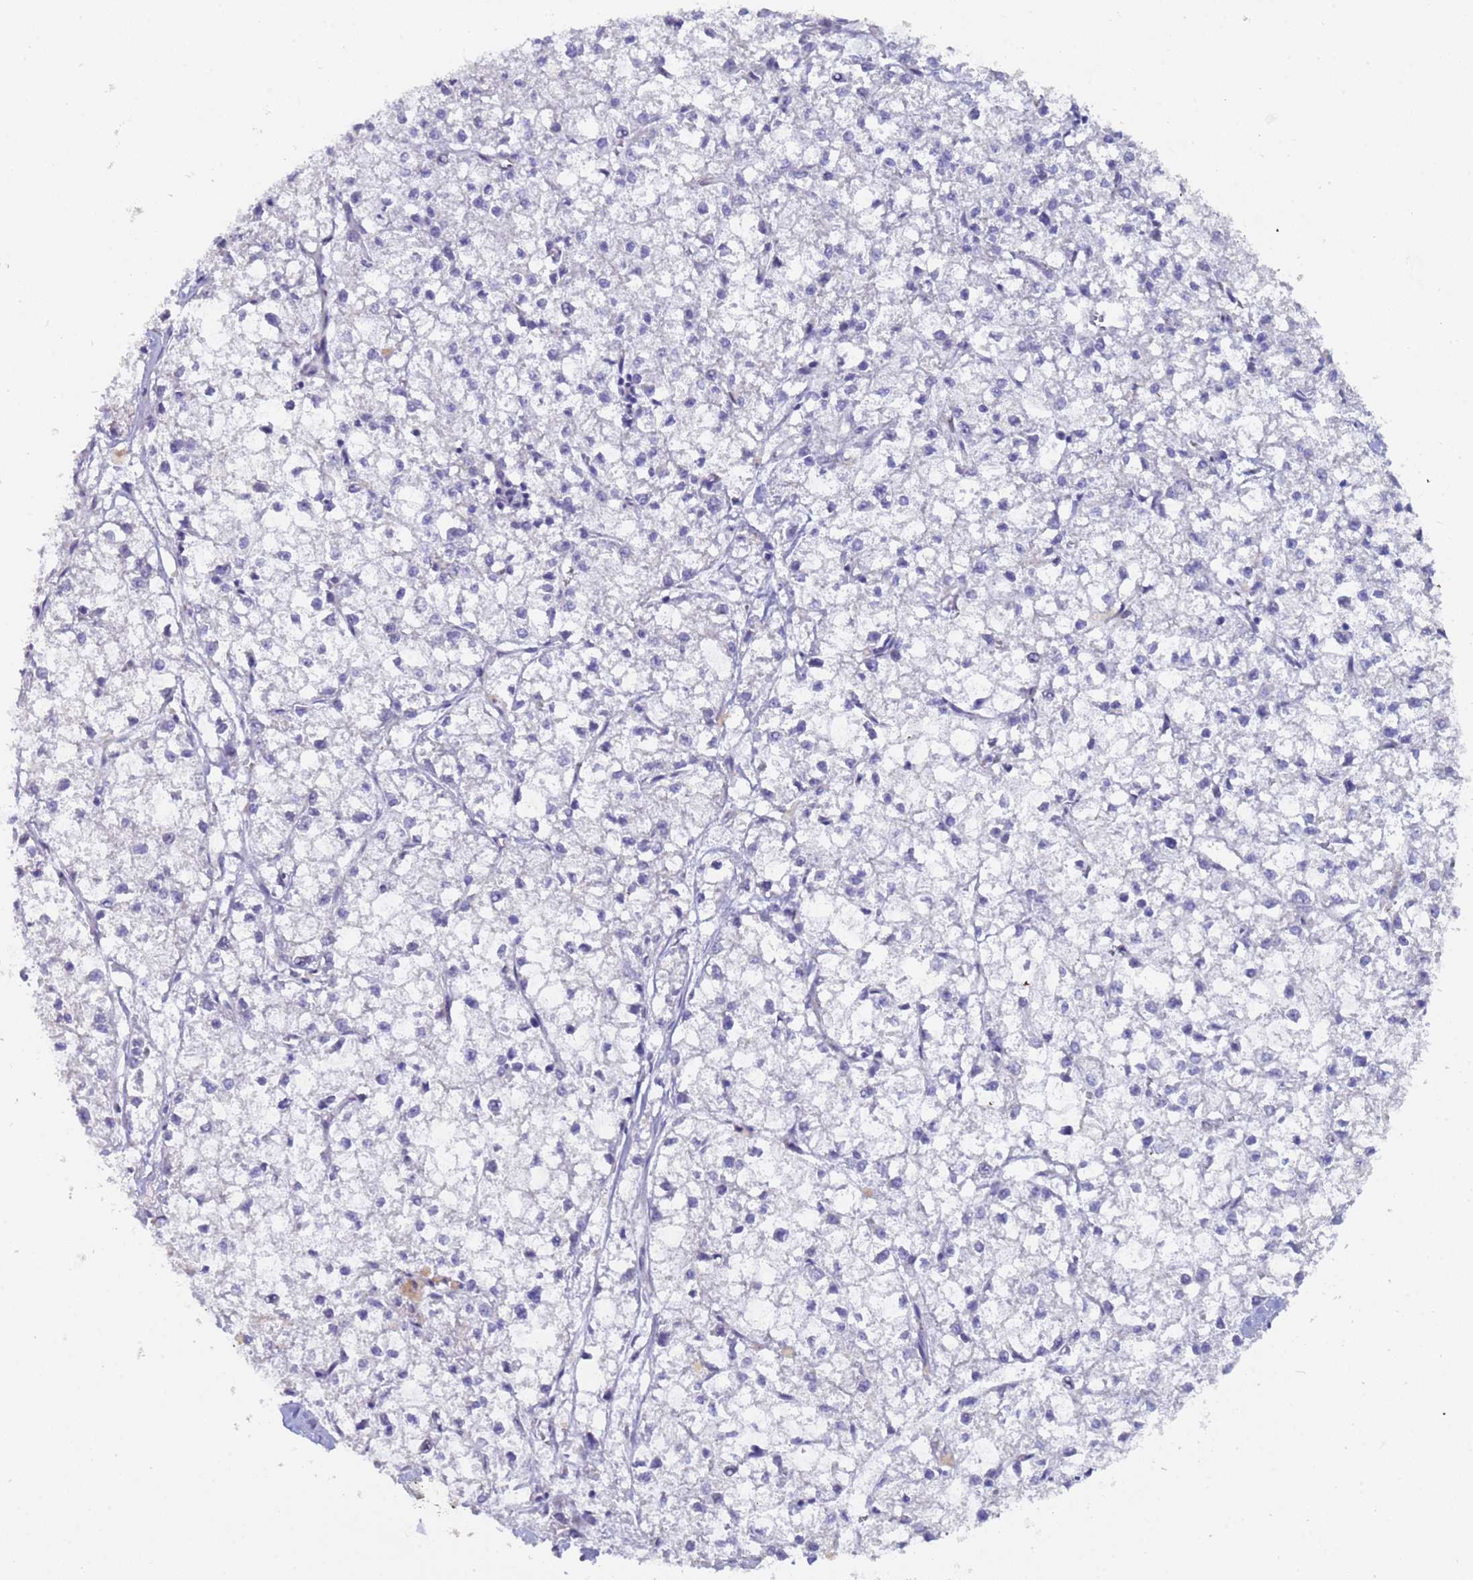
{"staining": {"intensity": "negative", "quantity": "none", "location": "none"}, "tissue": "liver cancer", "cell_type": "Tumor cells", "image_type": "cancer", "snomed": [{"axis": "morphology", "description": "Carcinoma, Hepatocellular, NOS"}, {"axis": "topography", "description": "Liver"}], "caption": "Immunohistochemistry of liver cancer (hepatocellular carcinoma) reveals no staining in tumor cells.", "gene": "IHO1", "patient": {"sex": "female", "age": 43}}